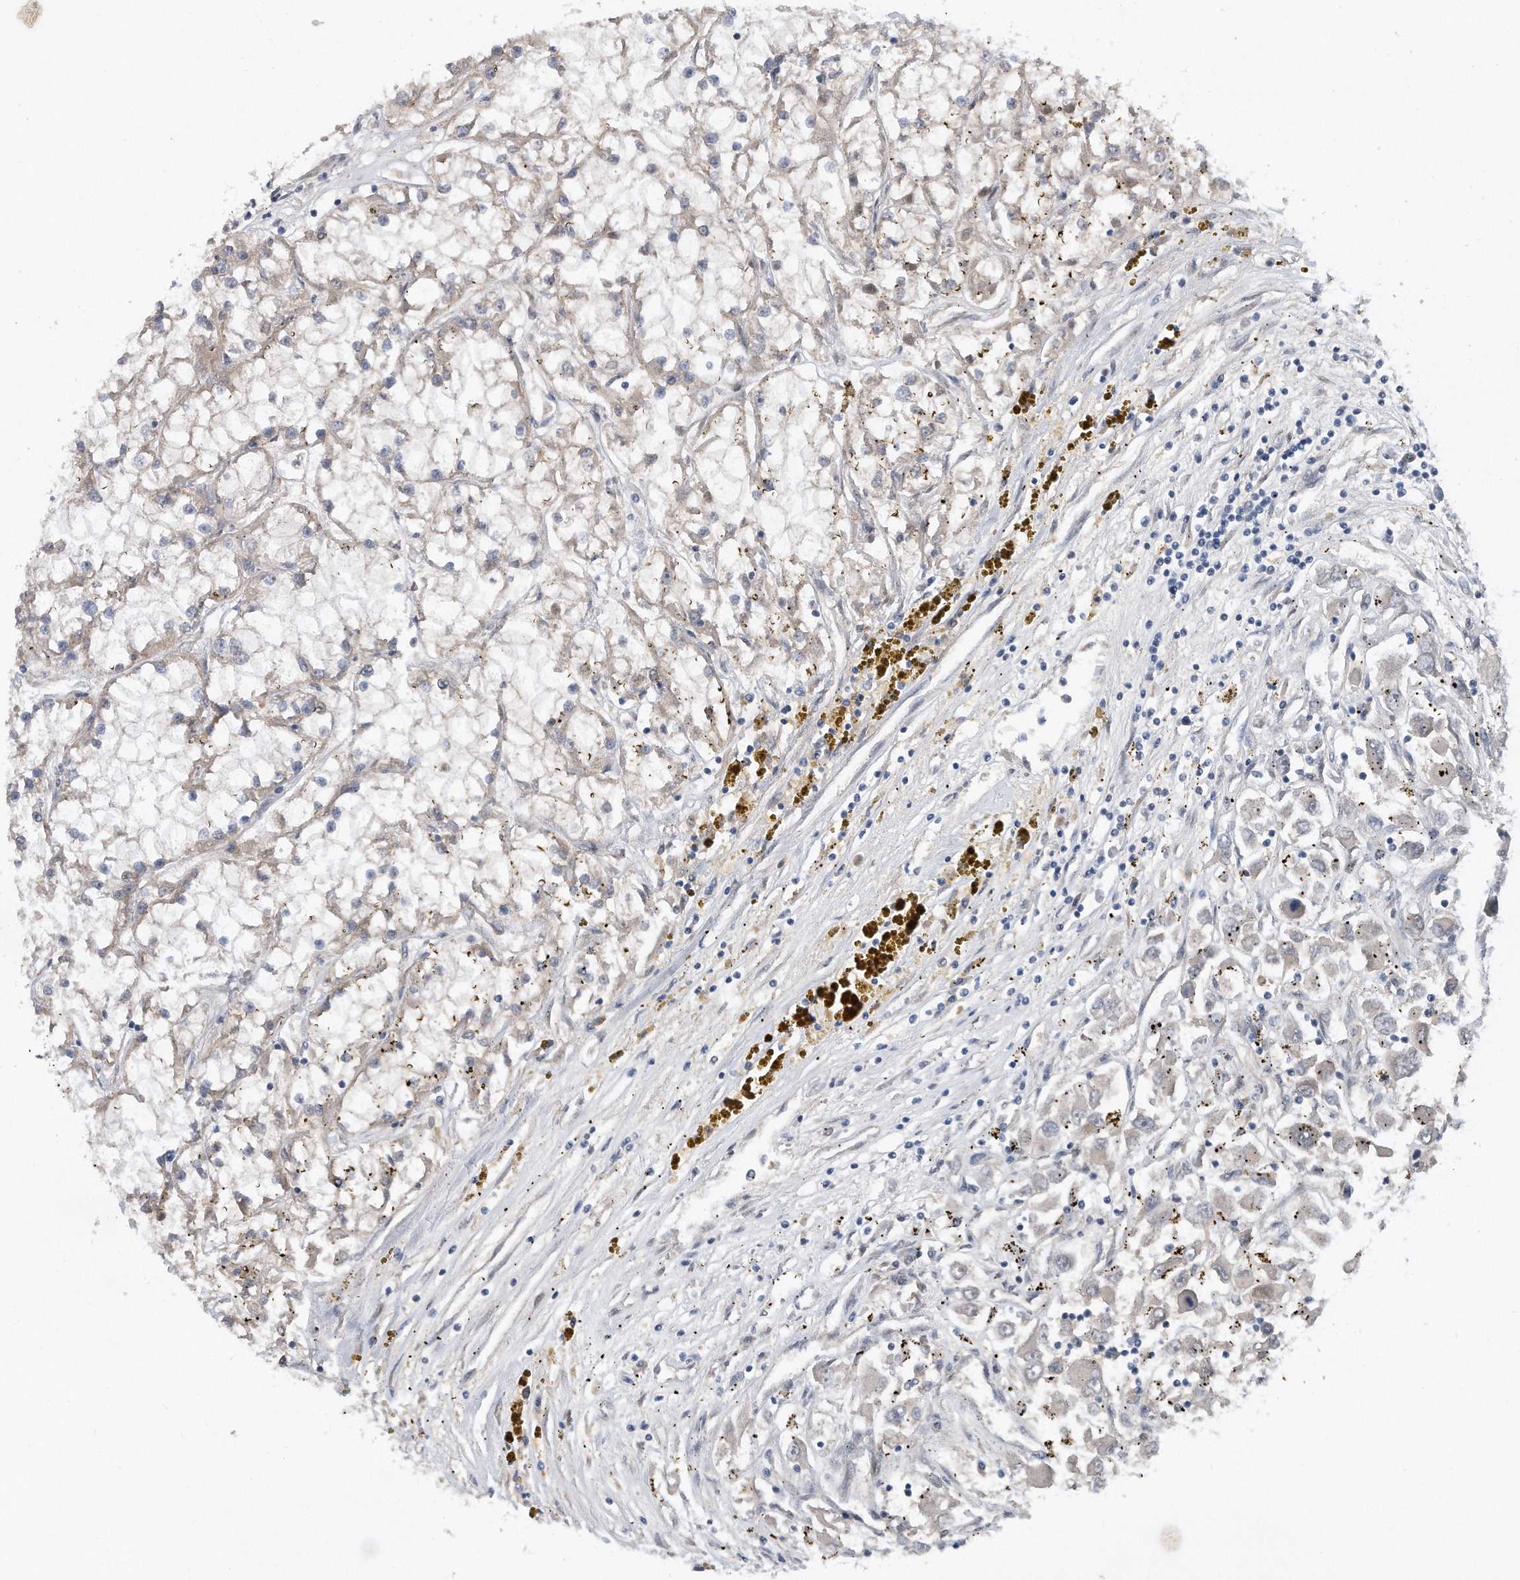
{"staining": {"intensity": "negative", "quantity": "none", "location": "none"}, "tissue": "renal cancer", "cell_type": "Tumor cells", "image_type": "cancer", "snomed": [{"axis": "morphology", "description": "Adenocarcinoma, NOS"}, {"axis": "topography", "description": "Kidney"}], "caption": "The IHC photomicrograph has no significant positivity in tumor cells of renal cancer (adenocarcinoma) tissue.", "gene": "CDH12", "patient": {"sex": "female", "age": 52}}